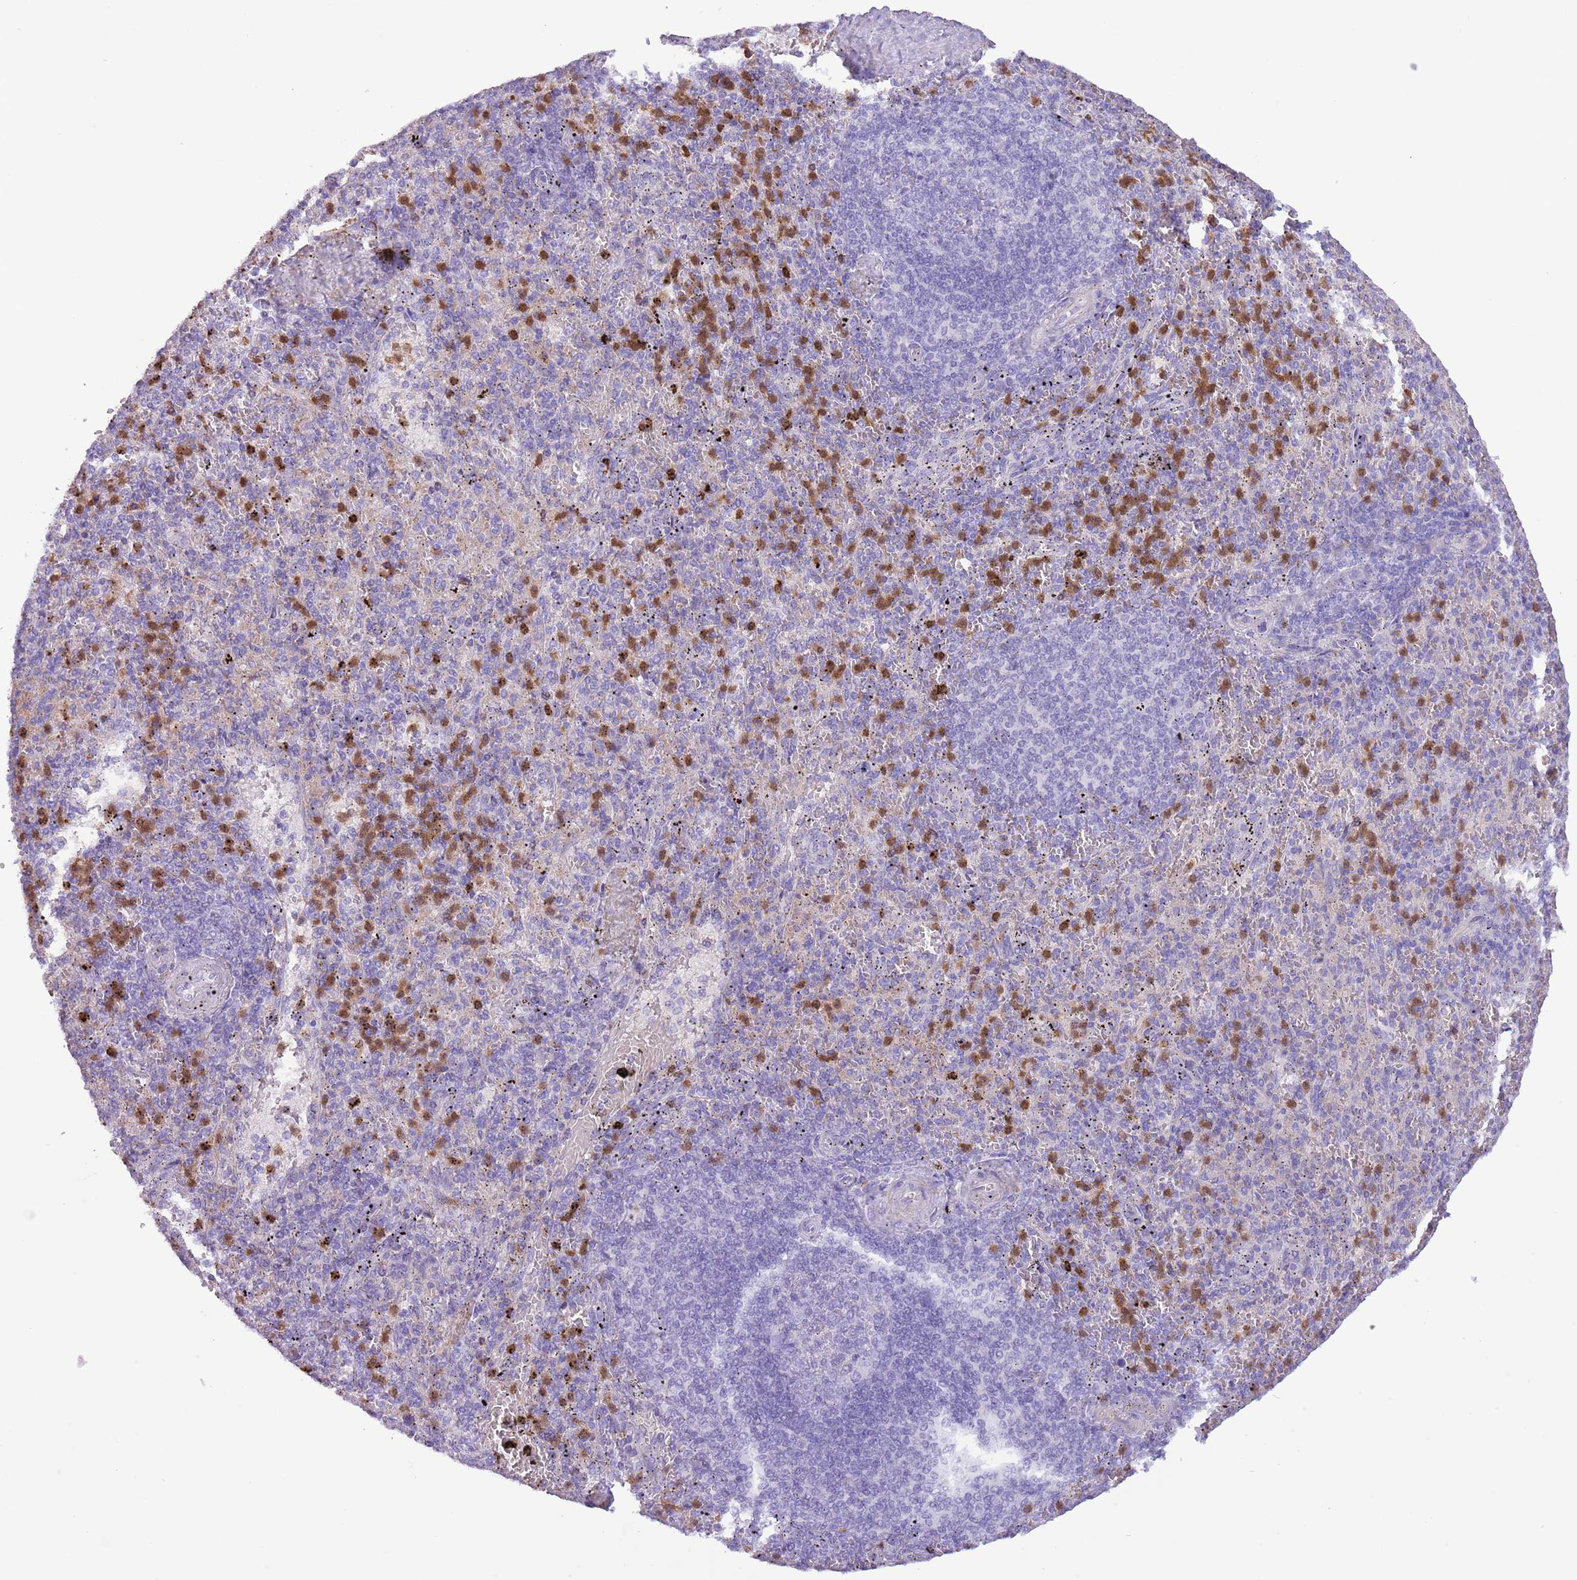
{"staining": {"intensity": "moderate", "quantity": "25%-75%", "location": "cytoplasmic/membranous,nuclear"}, "tissue": "spleen", "cell_type": "Cells in red pulp", "image_type": "normal", "snomed": [{"axis": "morphology", "description": "Normal tissue, NOS"}, {"axis": "topography", "description": "Spleen"}], "caption": "Cells in red pulp reveal medium levels of moderate cytoplasmic/membranous,nuclear positivity in approximately 25%-75% of cells in normal spleen.", "gene": "OR6M1", "patient": {"sex": "male", "age": 82}}